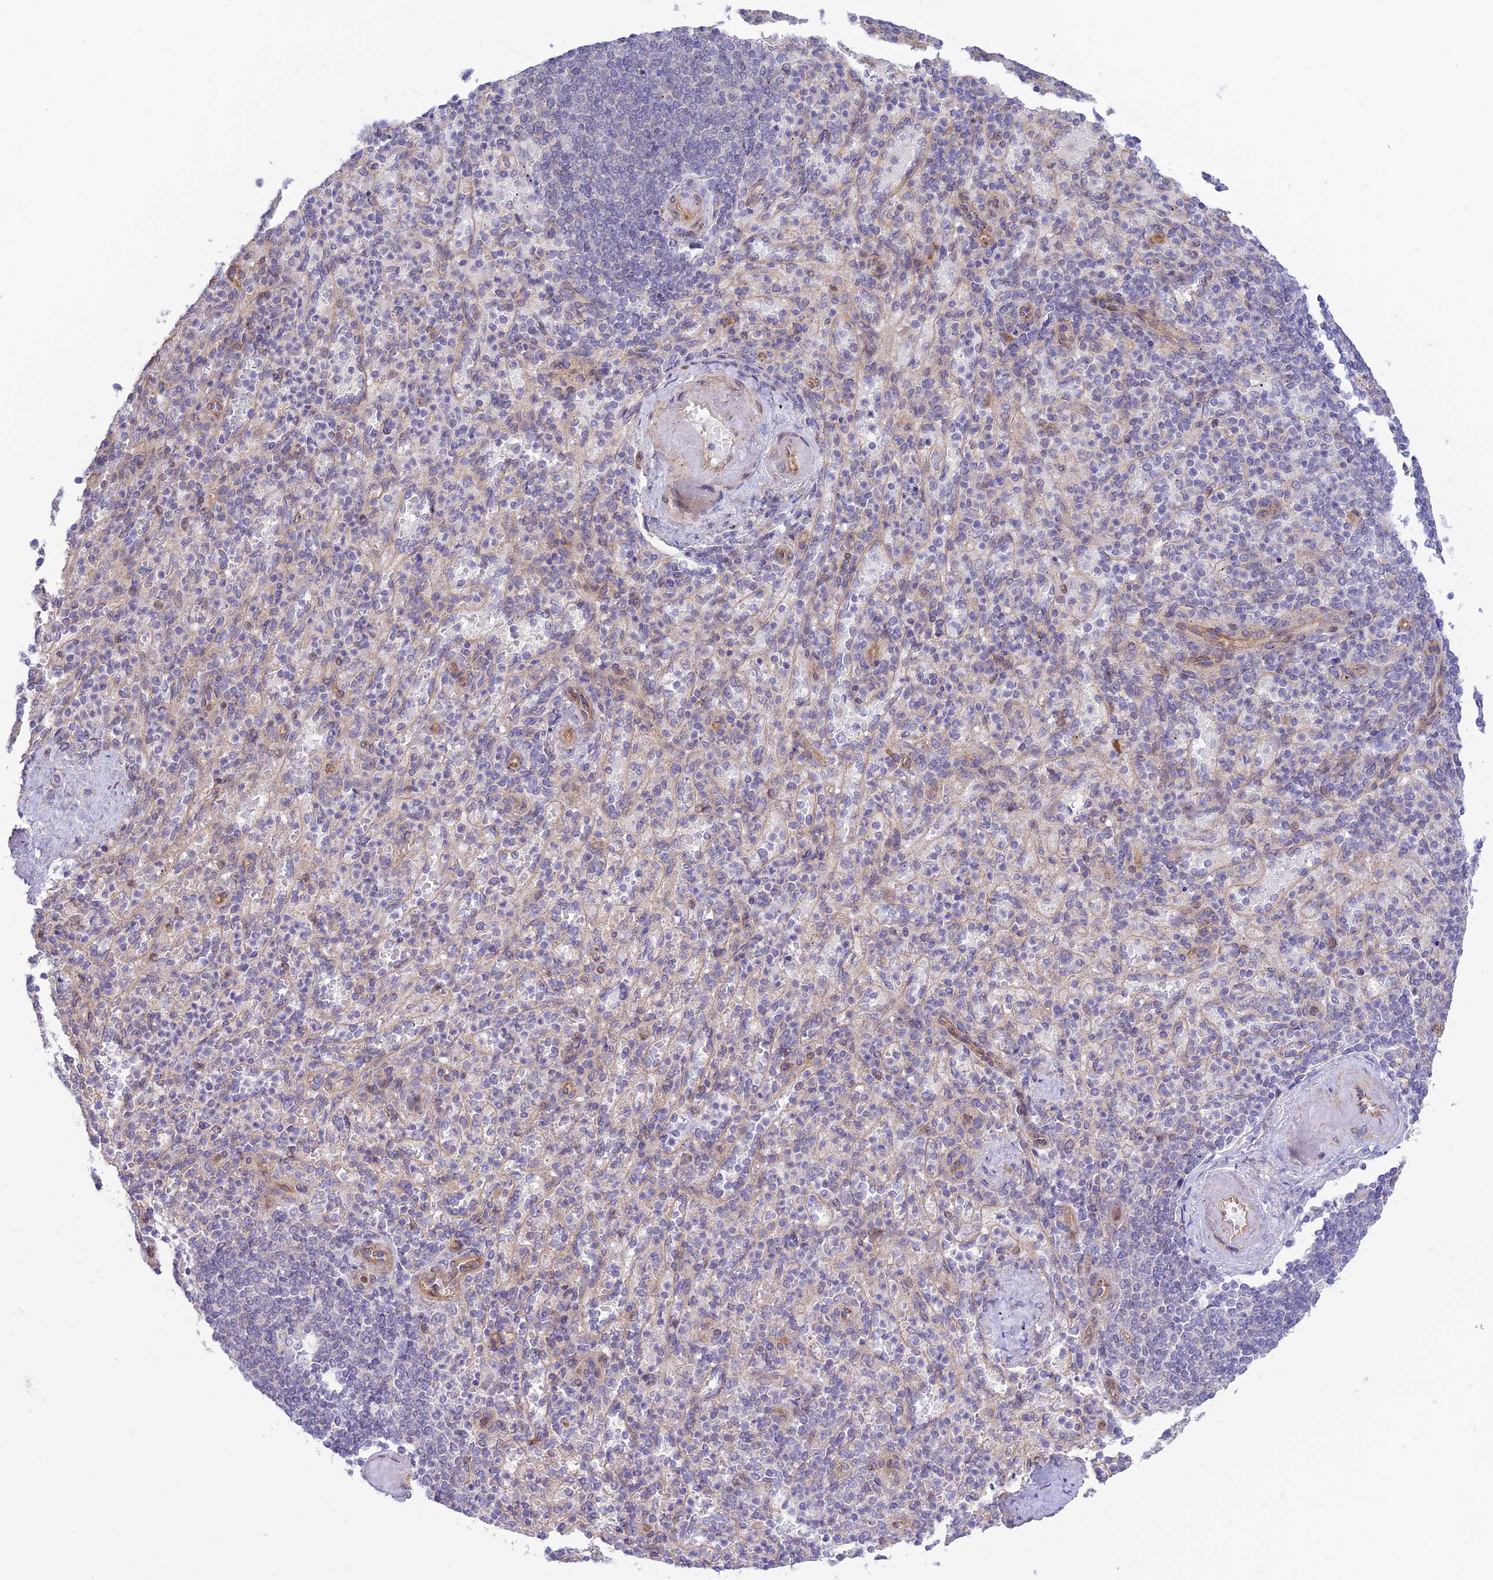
{"staining": {"intensity": "negative", "quantity": "none", "location": "none"}, "tissue": "spleen", "cell_type": "Cells in red pulp", "image_type": "normal", "snomed": [{"axis": "morphology", "description": "Normal tissue, NOS"}, {"axis": "topography", "description": "Spleen"}], "caption": "High magnification brightfield microscopy of normal spleen stained with DAB (3,3'-diaminobenzidine) (brown) and counterstained with hematoxylin (blue): cells in red pulp show no significant positivity.", "gene": "KCNAB1", "patient": {"sex": "female", "age": 74}}